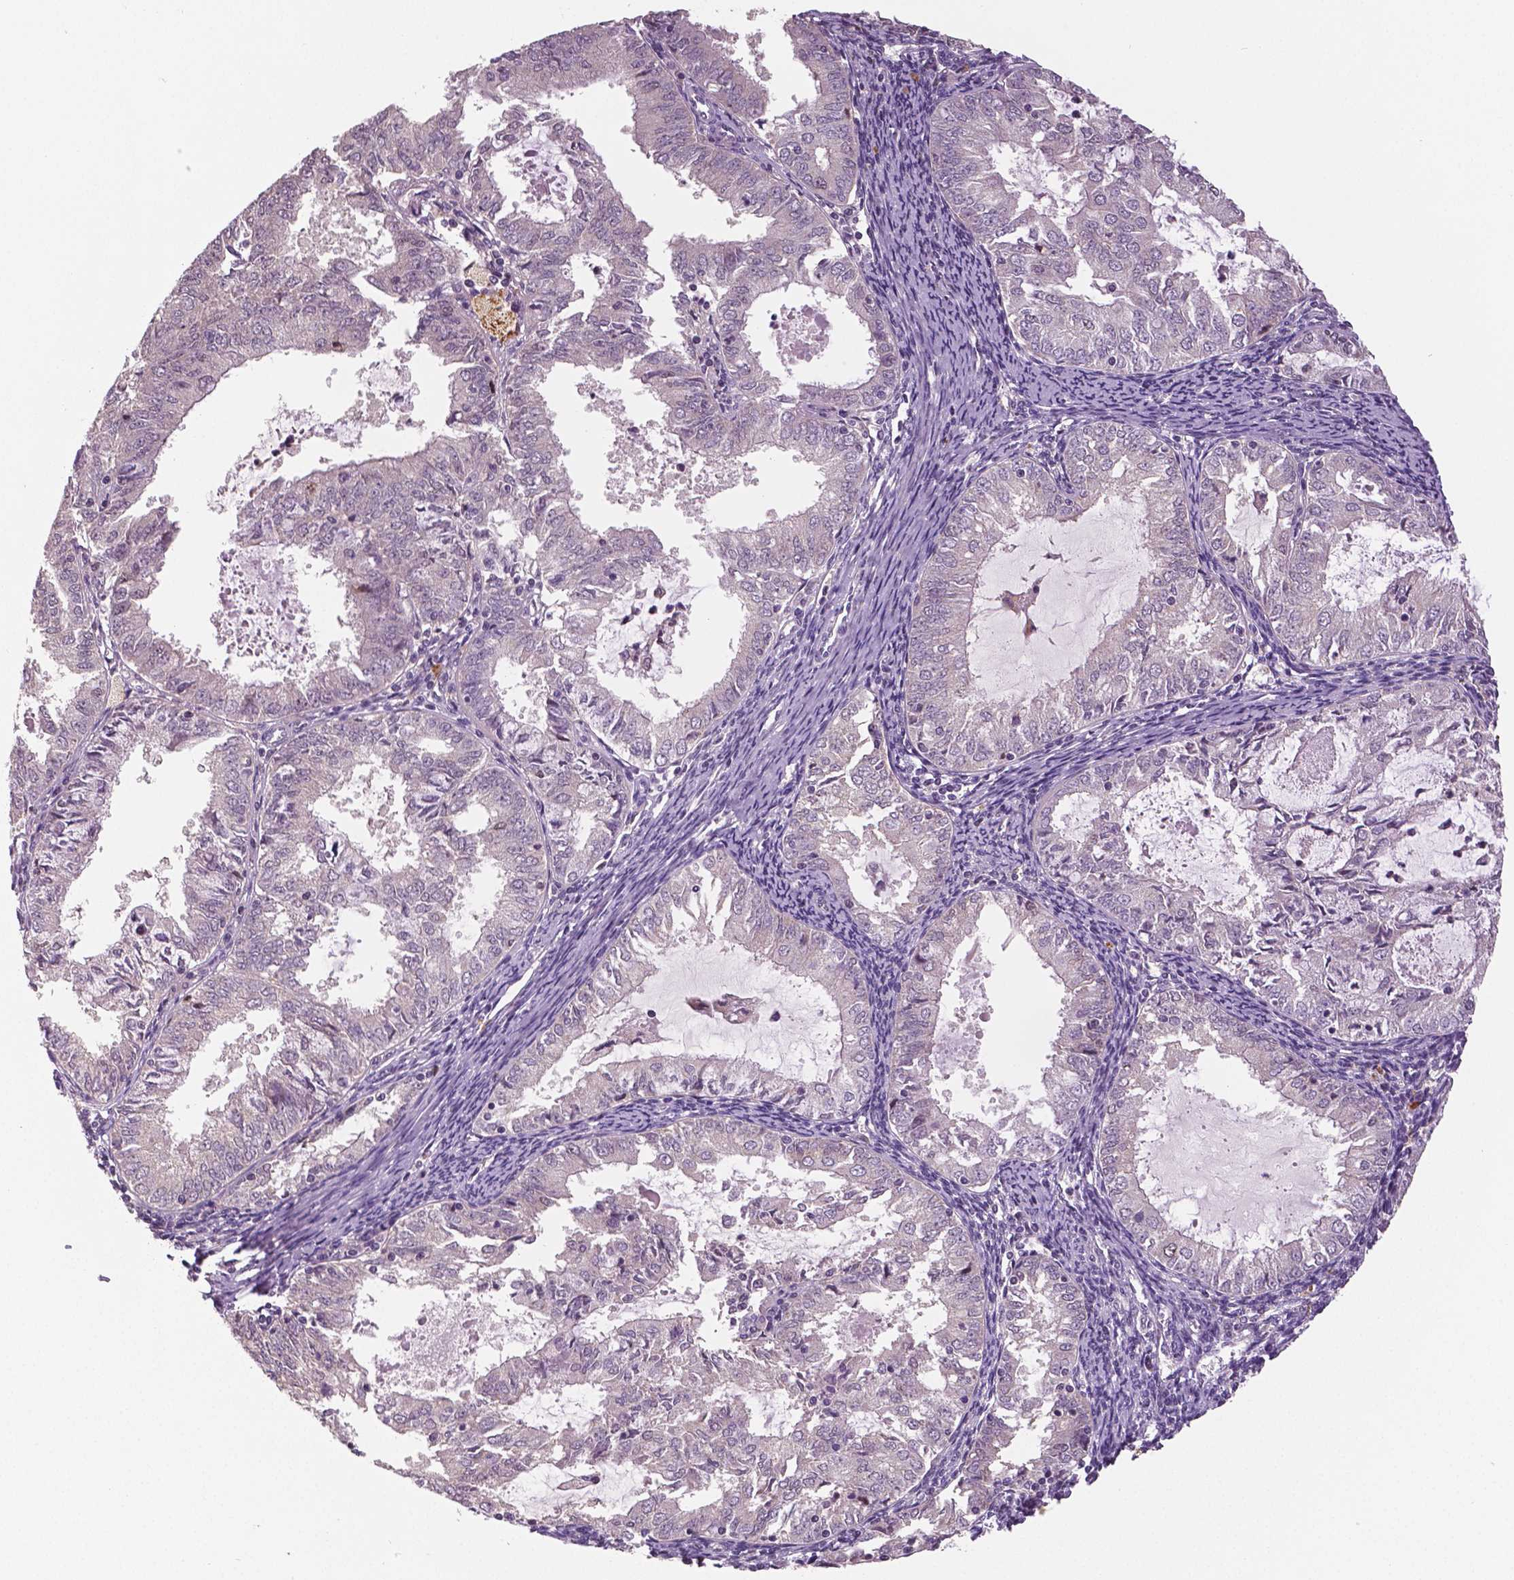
{"staining": {"intensity": "negative", "quantity": "none", "location": "none"}, "tissue": "endometrial cancer", "cell_type": "Tumor cells", "image_type": "cancer", "snomed": [{"axis": "morphology", "description": "Adenocarcinoma, NOS"}, {"axis": "topography", "description": "Endometrium"}], "caption": "This is a photomicrograph of immunohistochemistry staining of endometrial adenocarcinoma, which shows no expression in tumor cells.", "gene": "MKI67", "patient": {"sex": "female", "age": 57}}